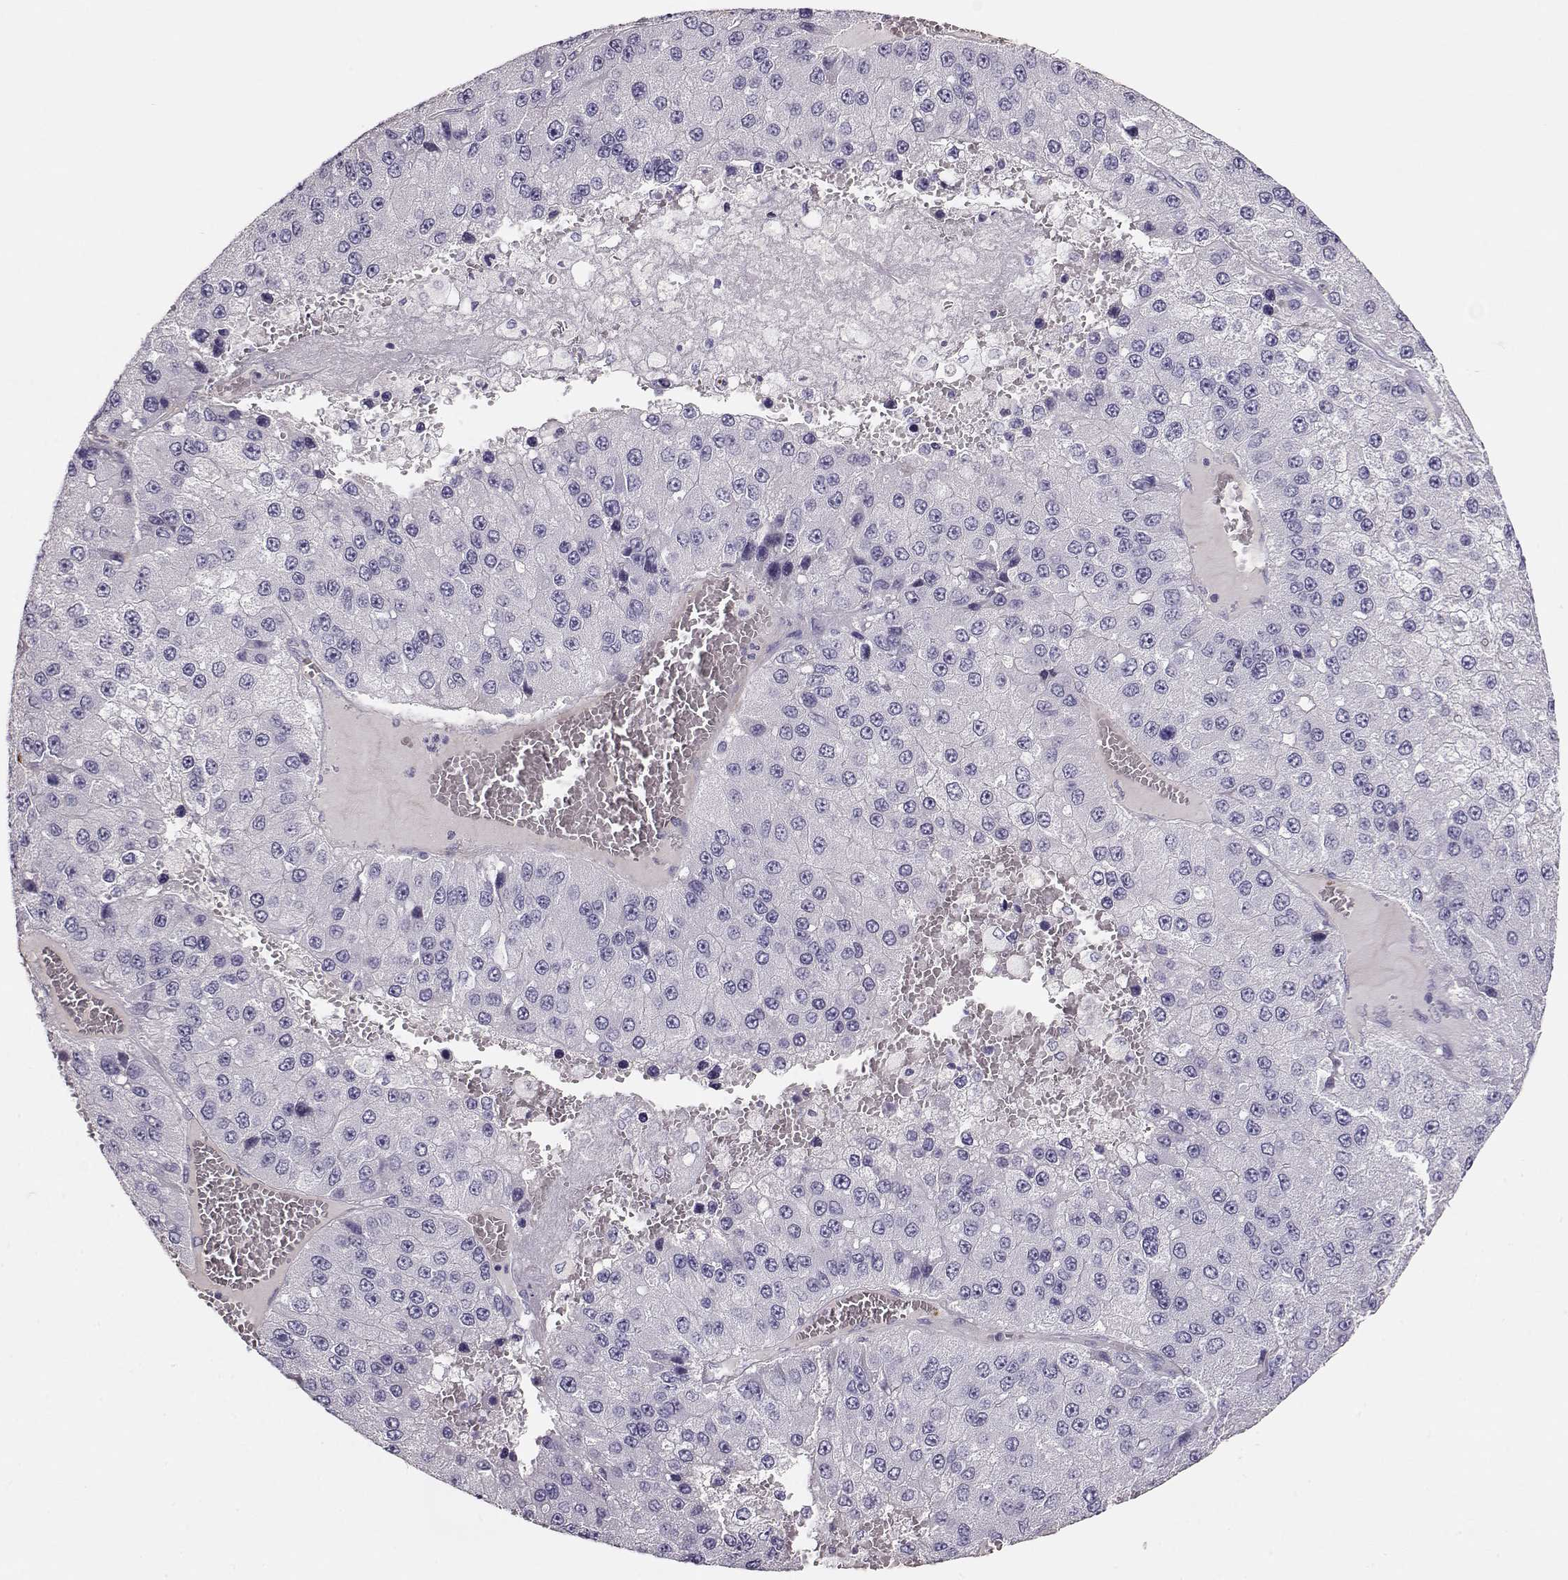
{"staining": {"intensity": "negative", "quantity": "none", "location": "none"}, "tissue": "liver cancer", "cell_type": "Tumor cells", "image_type": "cancer", "snomed": [{"axis": "morphology", "description": "Carcinoma, Hepatocellular, NOS"}, {"axis": "topography", "description": "Liver"}], "caption": "High power microscopy photomicrograph of an immunohistochemistry (IHC) histopathology image of hepatocellular carcinoma (liver), revealing no significant positivity in tumor cells.", "gene": "RBM44", "patient": {"sex": "female", "age": 73}}